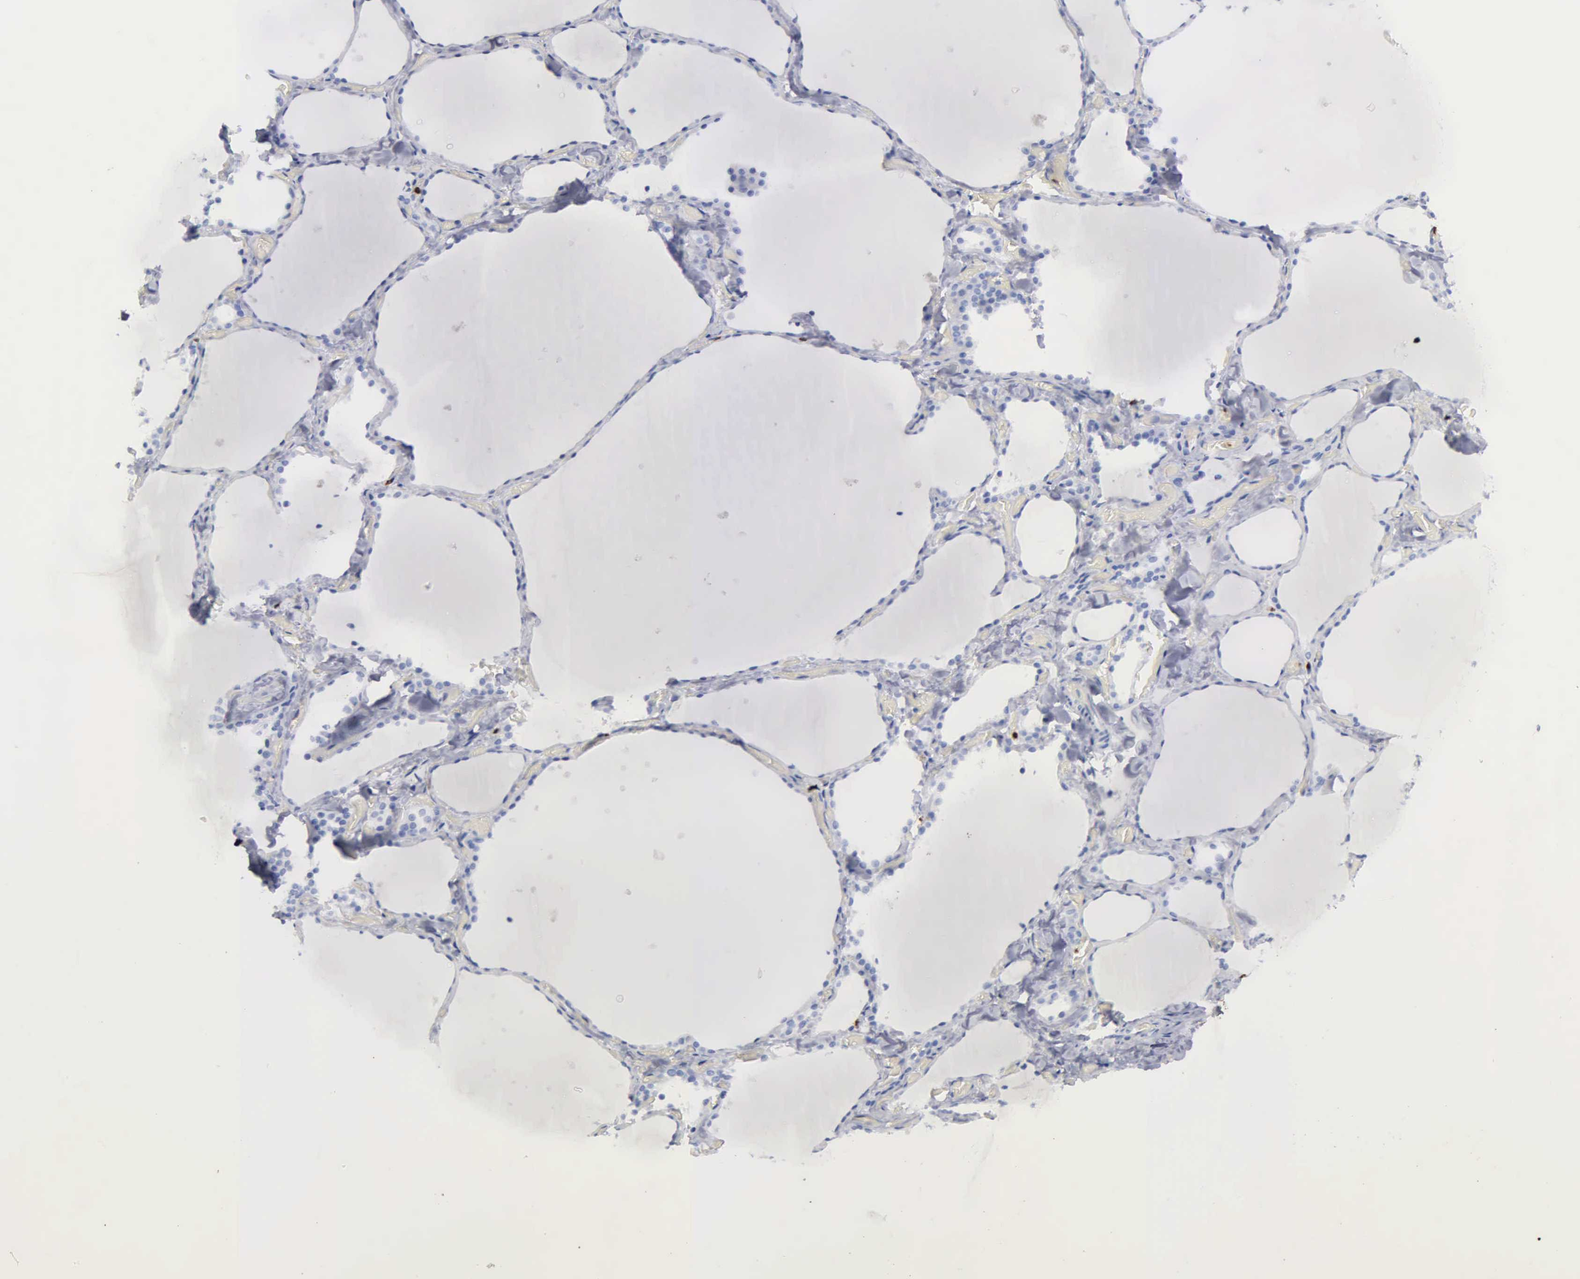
{"staining": {"intensity": "negative", "quantity": "none", "location": "none"}, "tissue": "thyroid gland", "cell_type": "Glandular cells", "image_type": "normal", "snomed": [{"axis": "morphology", "description": "Normal tissue, NOS"}, {"axis": "topography", "description": "Thyroid gland"}], "caption": "Micrograph shows no significant protein positivity in glandular cells of benign thyroid gland.", "gene": "CTSG", "patient": {"sex": "male", "age": 34}}